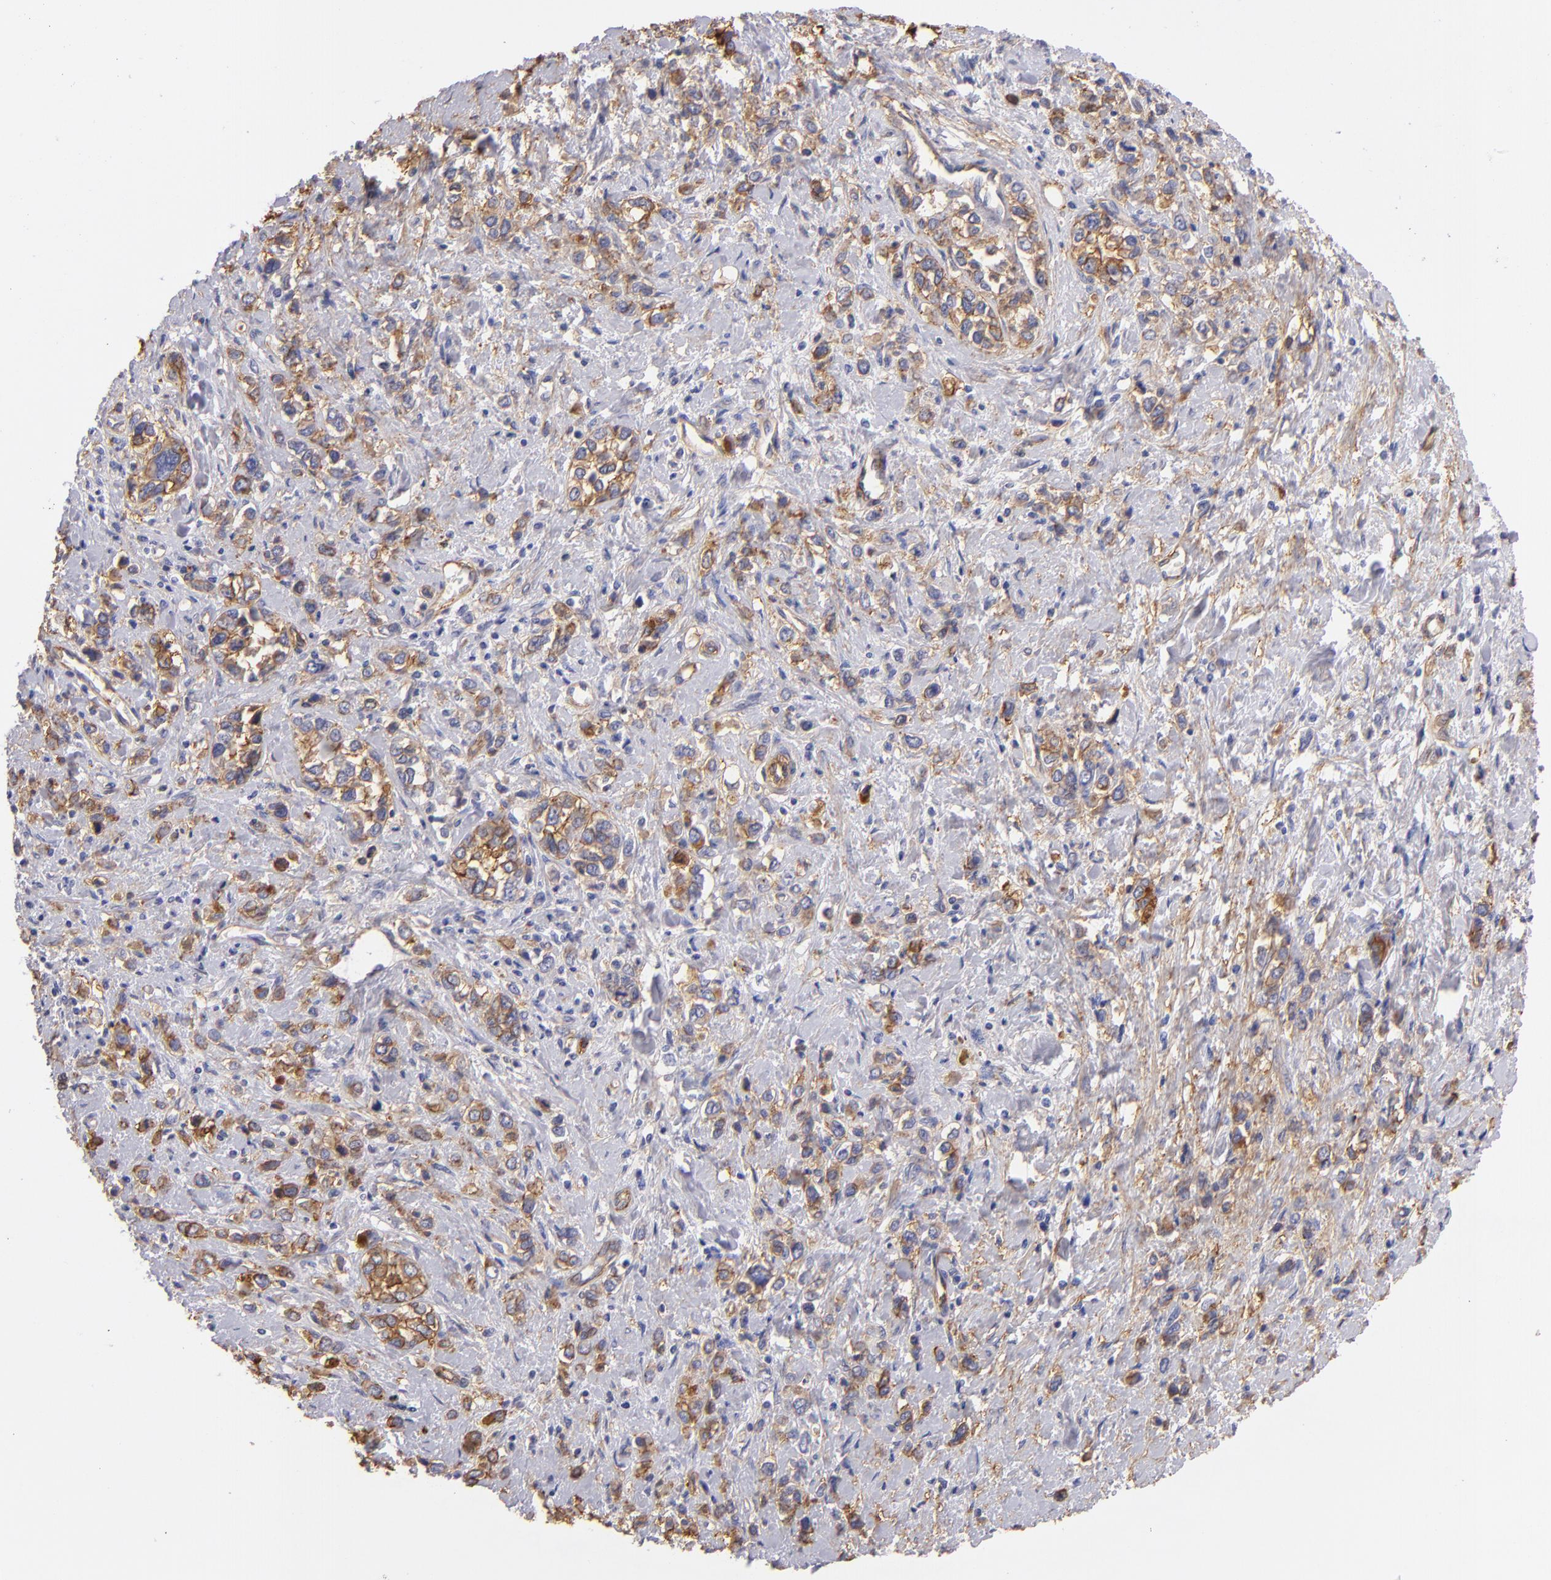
{"staining": {"intensity": "moderate", "quantity": ">75%", "location": "cytoplasmic/membranous"}, "tissue": "stomach cancer", "cell_type": "Tumor cells", "image_type": "cancer", "snomed": [{"axis": "morphology", "description": "Adenocarcinoma, NOS"}, {"axis": "topography", "description": "Stomach, upper"}], "caption": "Immunohistochemical staining of human stomach cancer displays medium levels of moderate cytoplasmic/membranous staining in approximately >75% of tumor cells.", "gene": "CD151", "patient": {"sex": "male", "age": 76}}